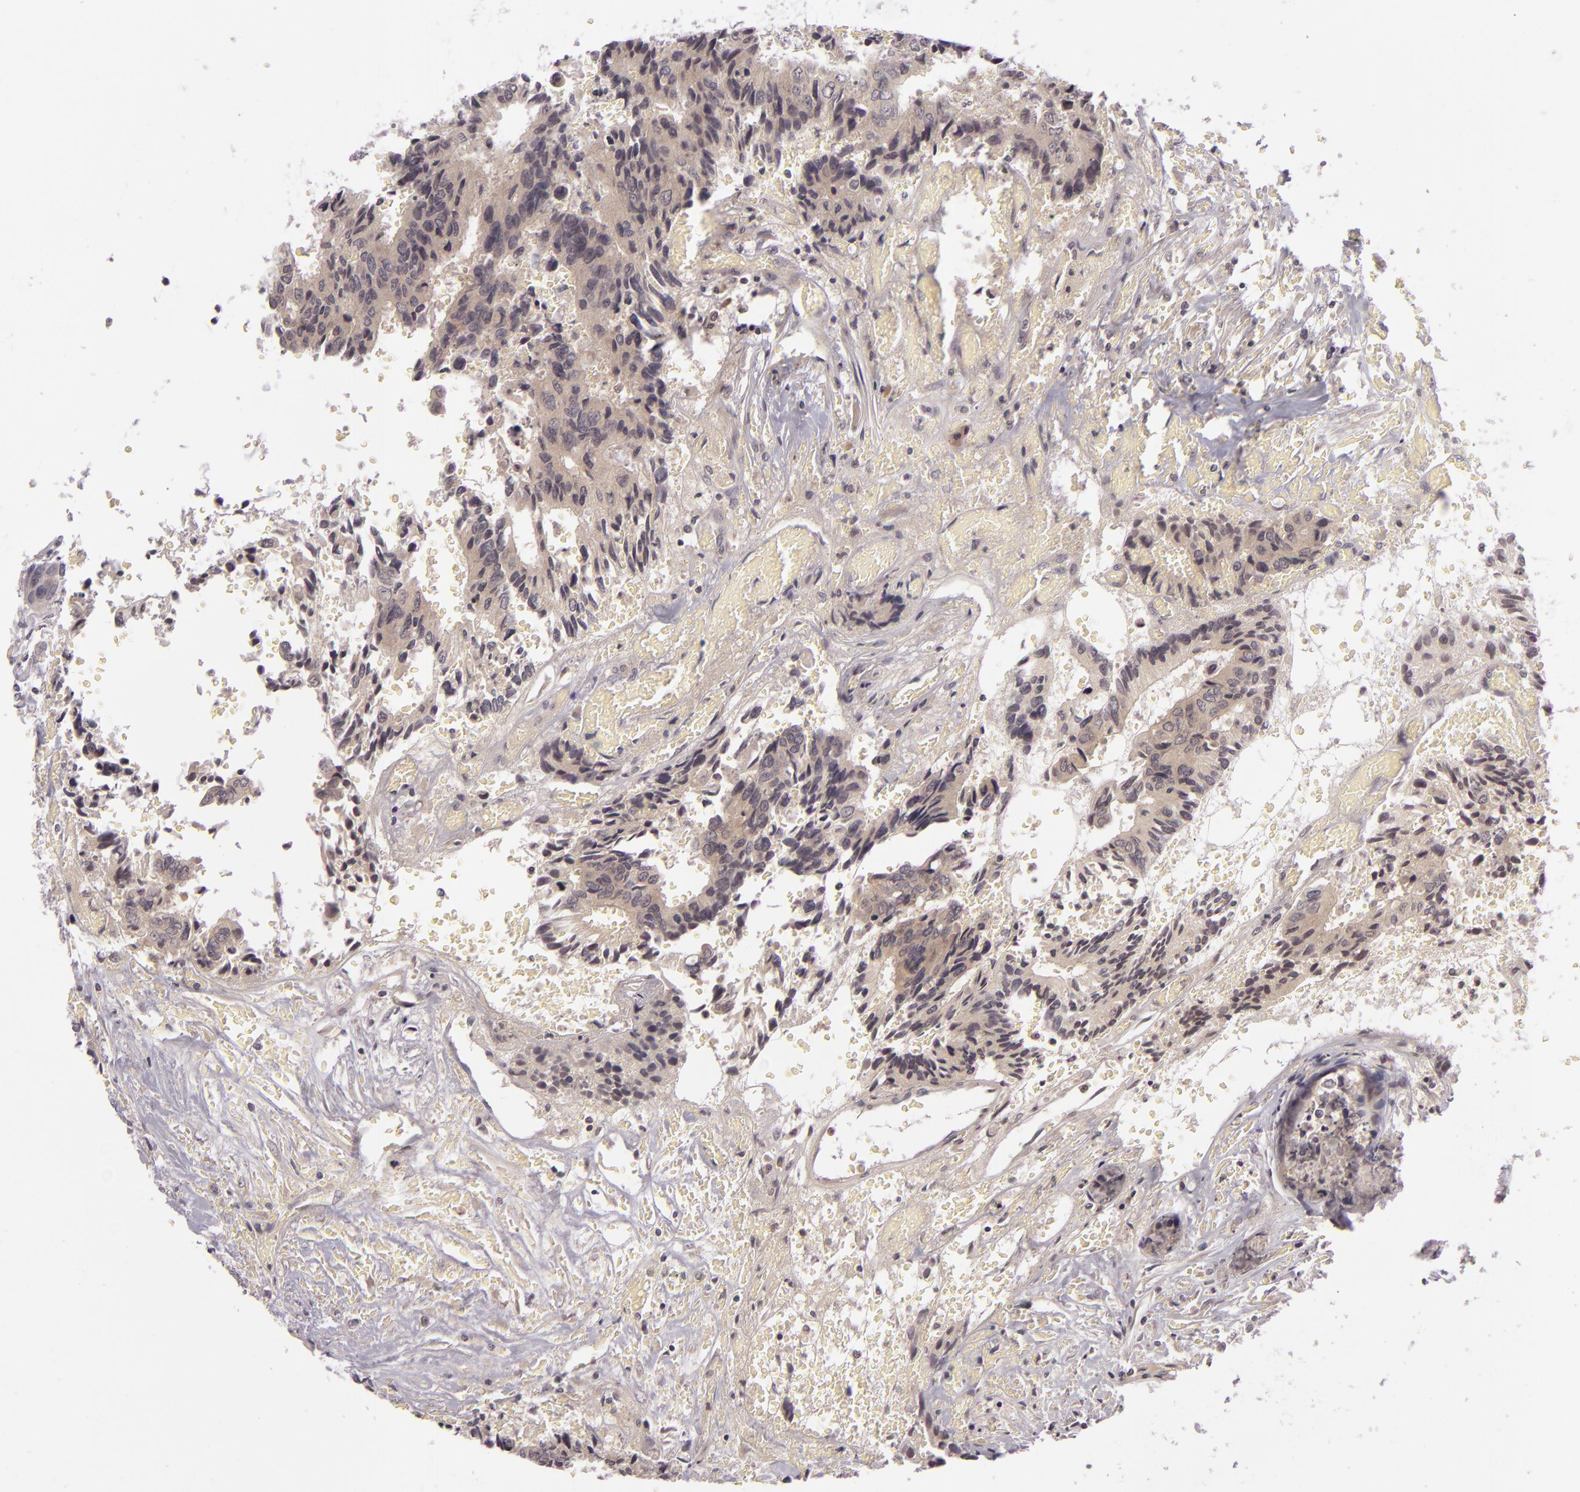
{"staining": {"intensity": "weak", "quantity": ">75%", "location": "cytoplasmic/membranous"}, "tissue": "colorectal cancer", "cell_type": "Tumor cells", "image_type": "cancer", "snomed": [{"axis": "morphology", "description": "Adenocarcinoma, NOS"}, {"axis": "topography", "description": "Rectum"}], "caption": "Immunohistochemical staining of colorectal cancer exhibits low levels of weak cytoplasmic/membranous staining in approximately >75% of tumor cells.", "gene": "DAG1", "patient": {"sex": "male", "age": 55}}